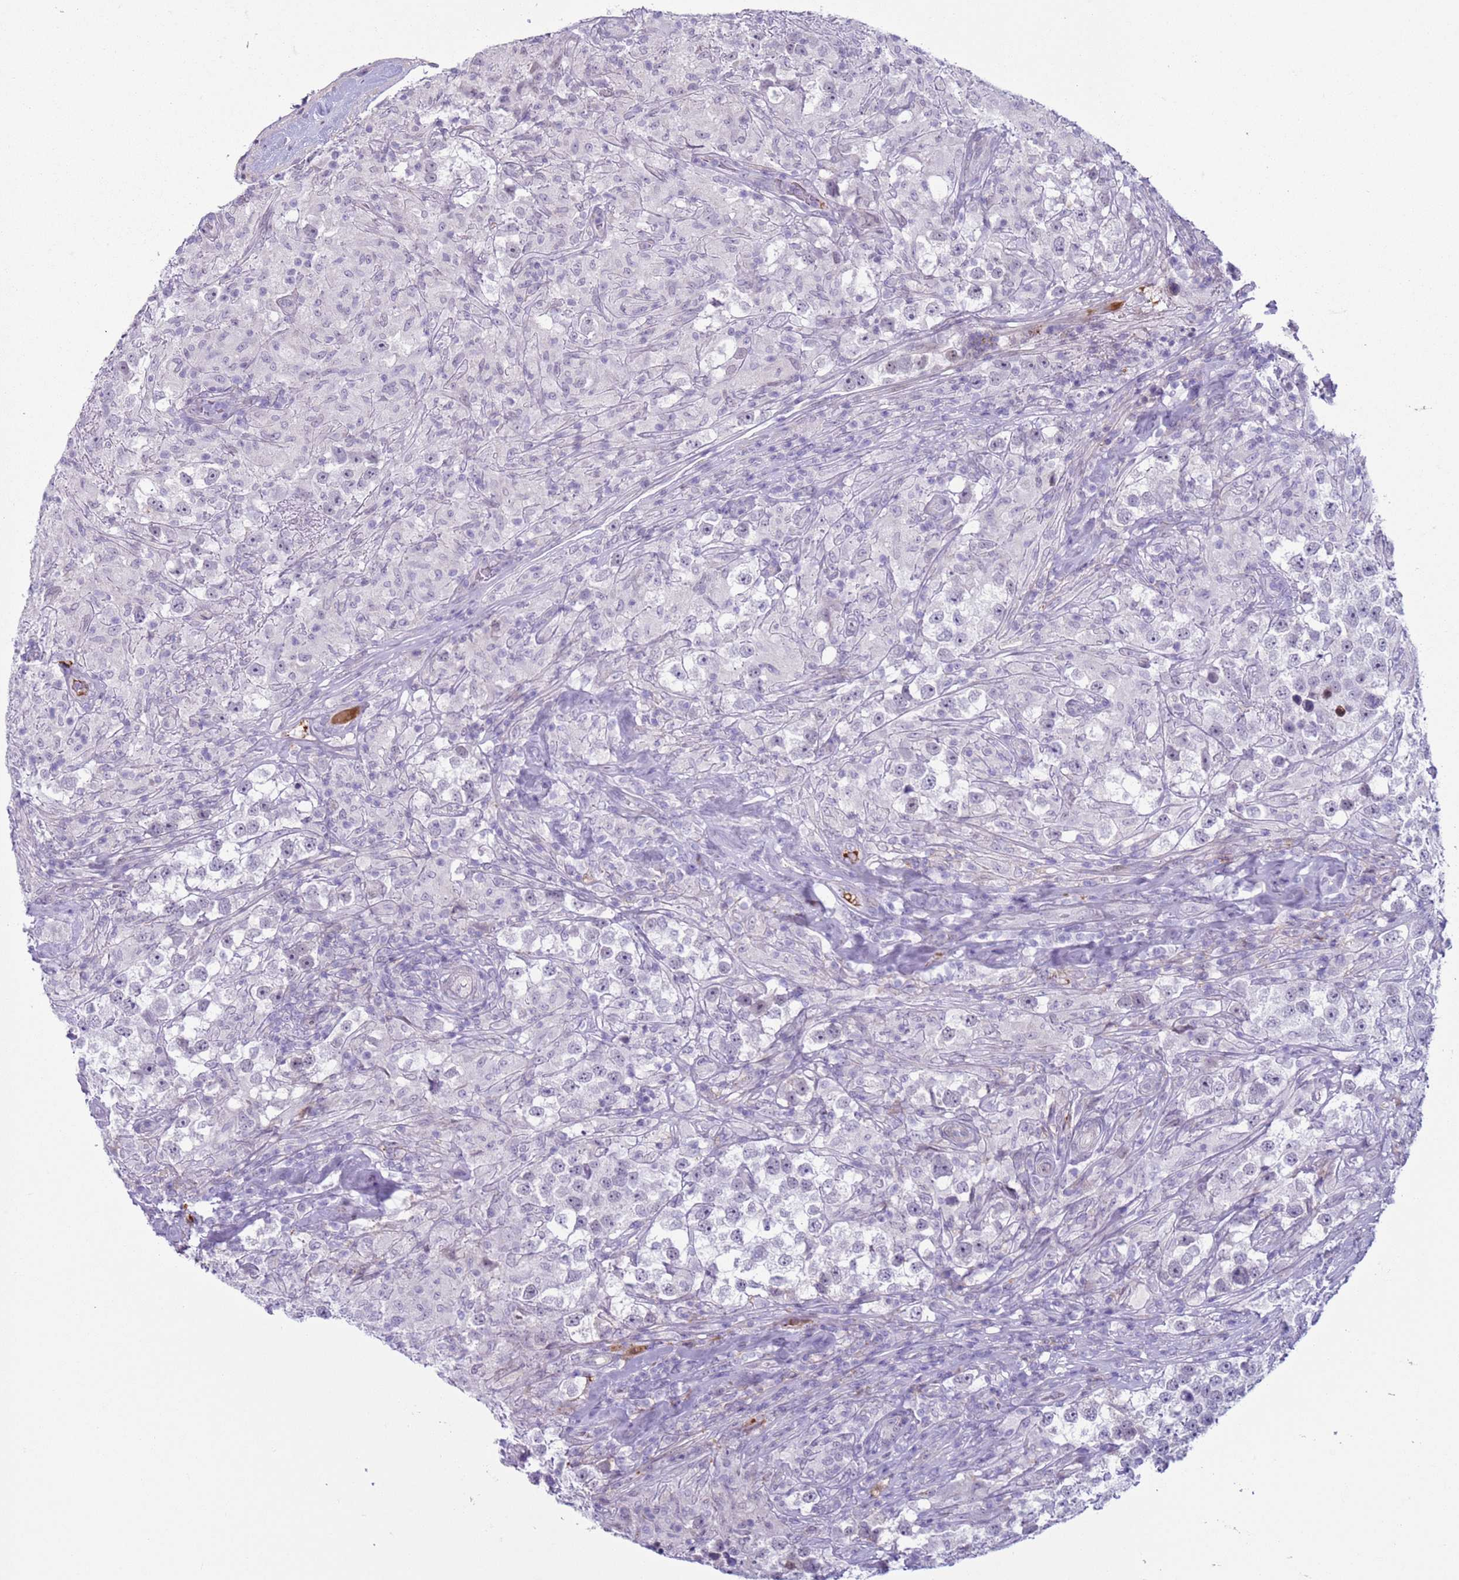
{"staining": {"intensity": "negative", "quantity": "none", "location": "none"}, "tissue": "testis cancer", "cell_type": "Tumor cells", "image_type": "cancer", "snomed": [{"axis": "morphology", "description": "Seminoma, NOS"}, {"axis": "topography", "description": "Testis"}], "caption": "This is a histopathology image of immunohistochemistry staining of testis cancer, which shows no staining in tumor cells.", "gene": "NPAP1", "patient": {"sex": "male", "age": 46}}